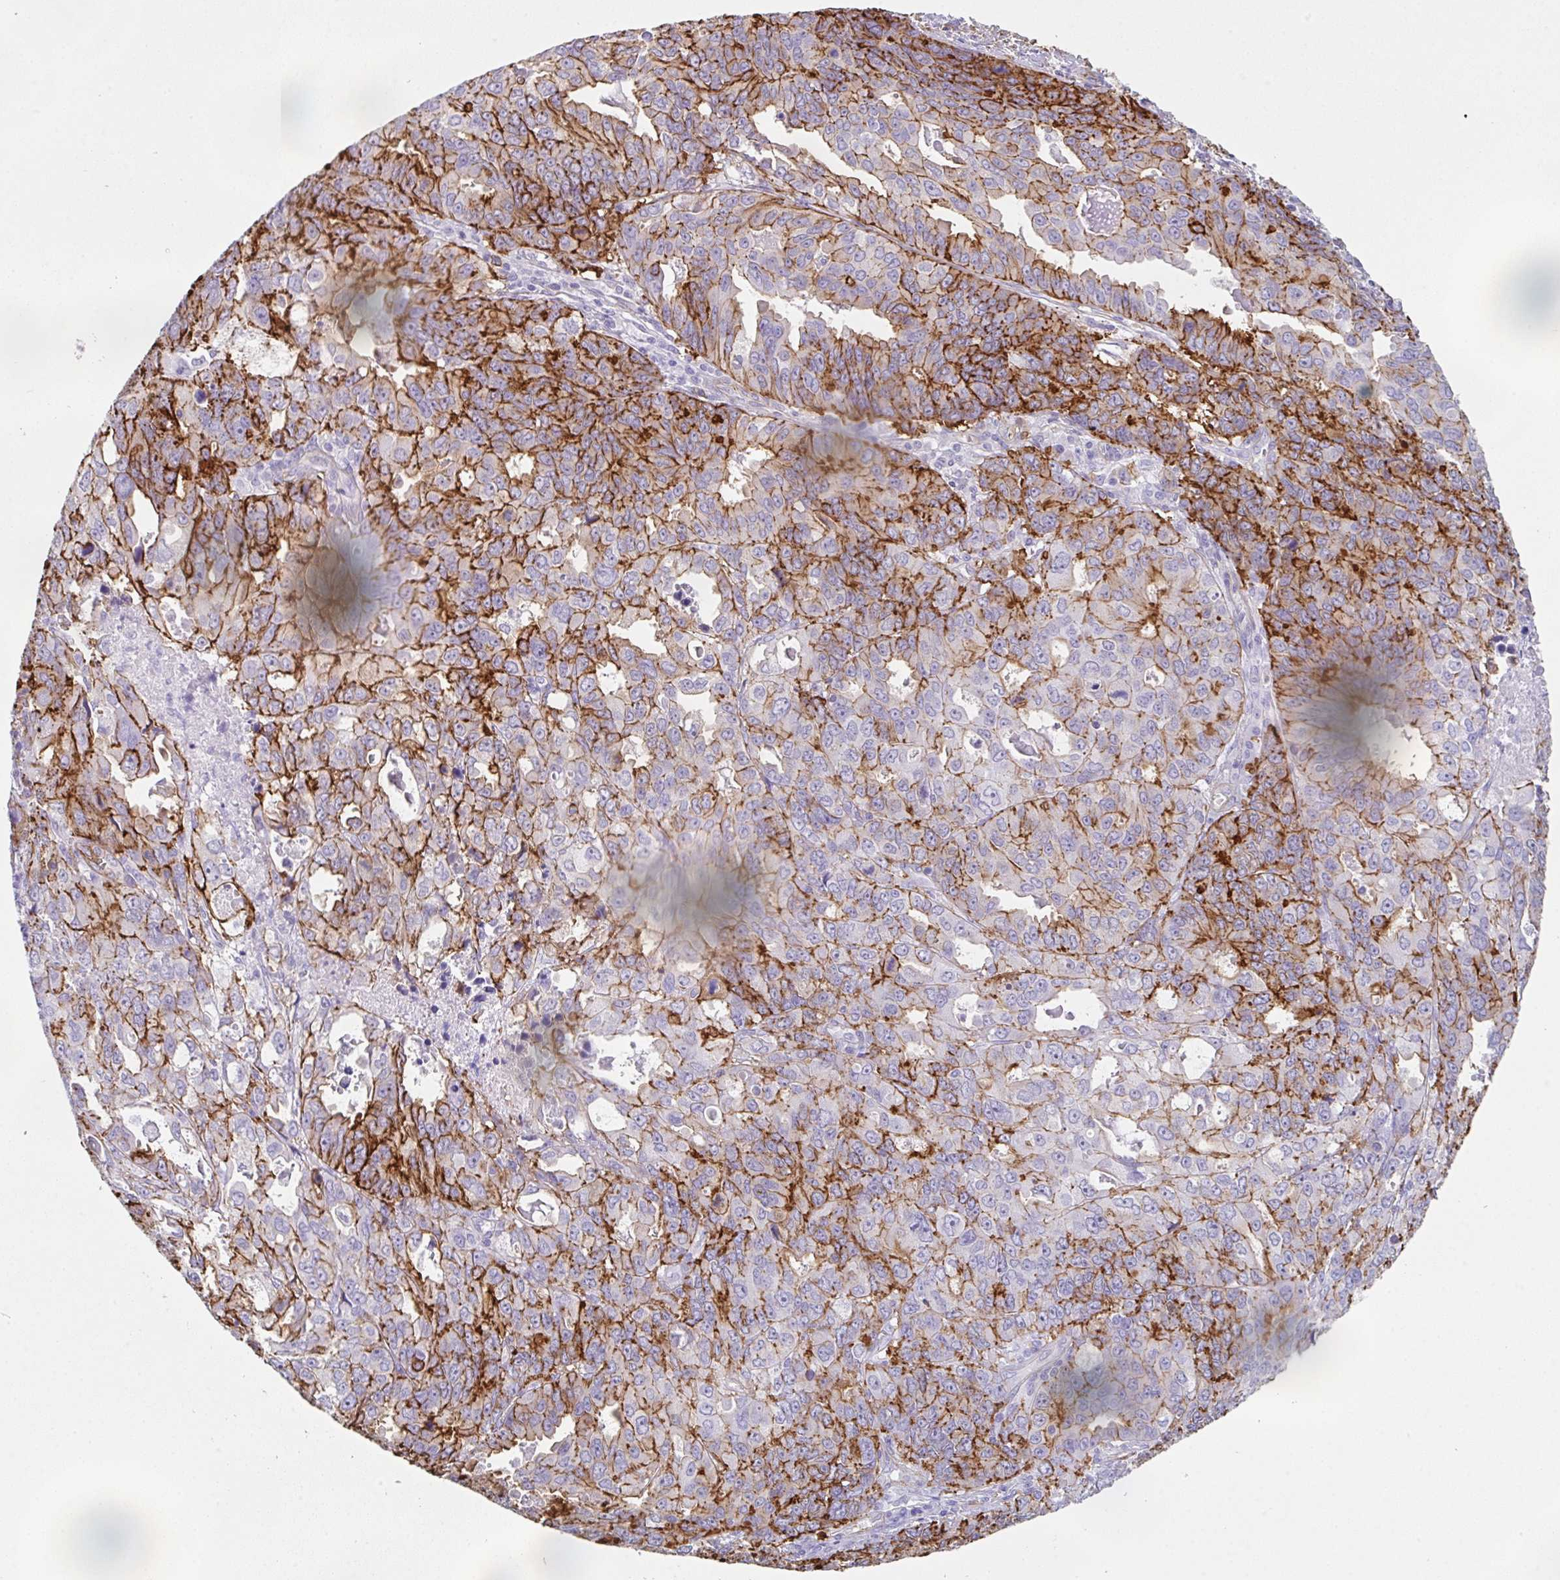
{"staining": {"intensity": "strong", "quantity": "25%-75%", "location": "cytoplasmic/membranous"}, "tissue": "endometrial cancer", "cell_type": "Tumor cells", "image_type": "cancer", "snomed": [{"axis": "morphology", "description": "Adenocarcinoma, NOS"}, {"axis": "topography", "description": "Uterus"}], "caption": "Immunohistochemistry (IHC) histopathology image of neoplastic tissue: human endometrial cancer stained using immunohistochemistry (IHC) demonstrates high levels of strong protein expression localized specifically in the cytoplasmic/membranous of tumor cells, appearing as a cytoplasmic/membranous brown color.", "gene": "DBN1", "patient": {"sex": "female", "age": 79}}